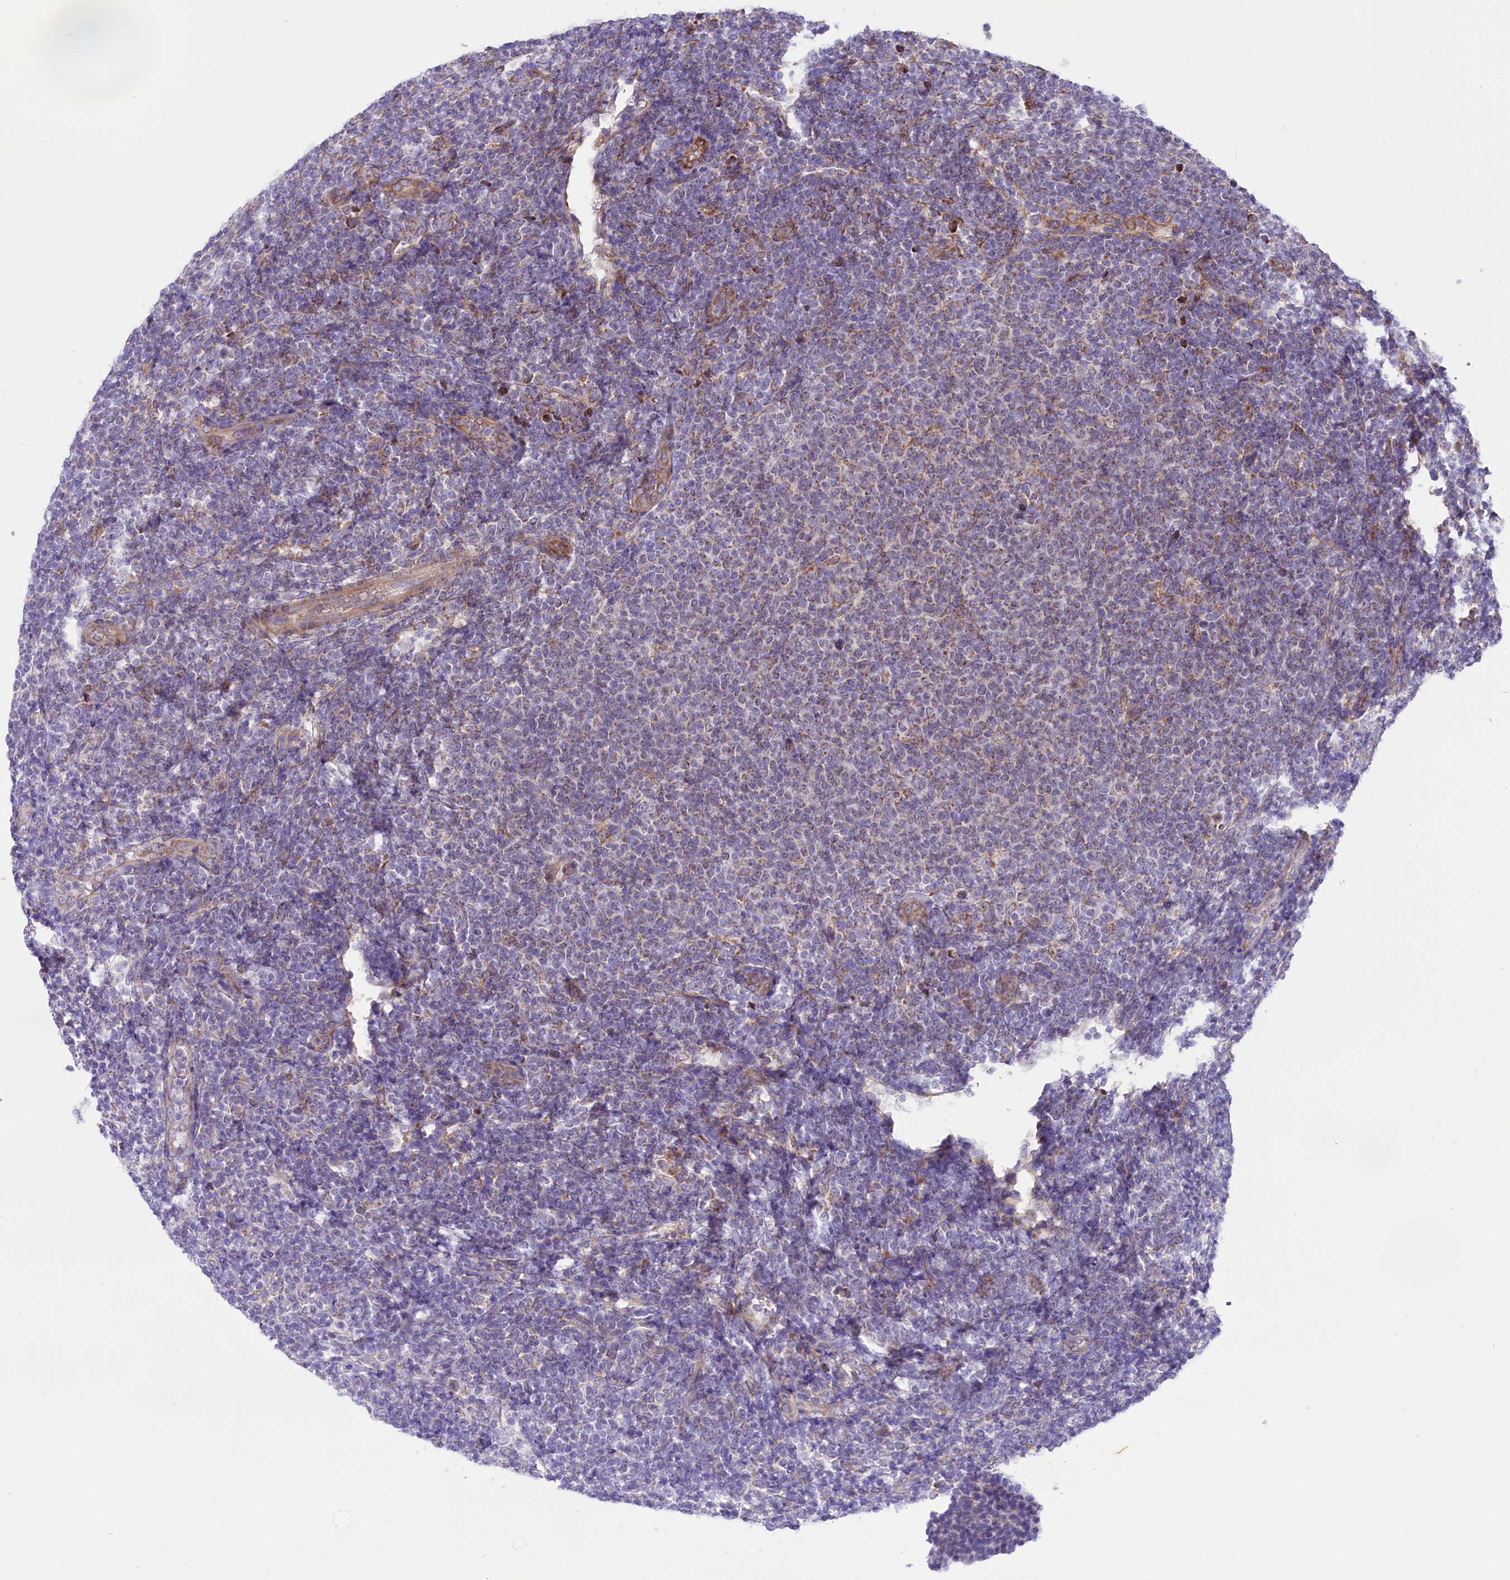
{"staining": {"intensity": "negative", "quantity": "none", "location": "none"}, "tissue": "lymphoma", "cell_type": "Tumor cells", "image_type": "cancer", "snomed": [{"axis": "morphology", "description": "Malignant lymphoma, non-Hodgkin's type, Low grade"}, {"axis": "topography", "description": "Lymph node"}], "caption": "This is a photomicrograph of IHC staining of lymphoma, which shows no positivity in tumor cells.", "gene": "PTPRU", "patient": {"sex": "male", "age": 66}}